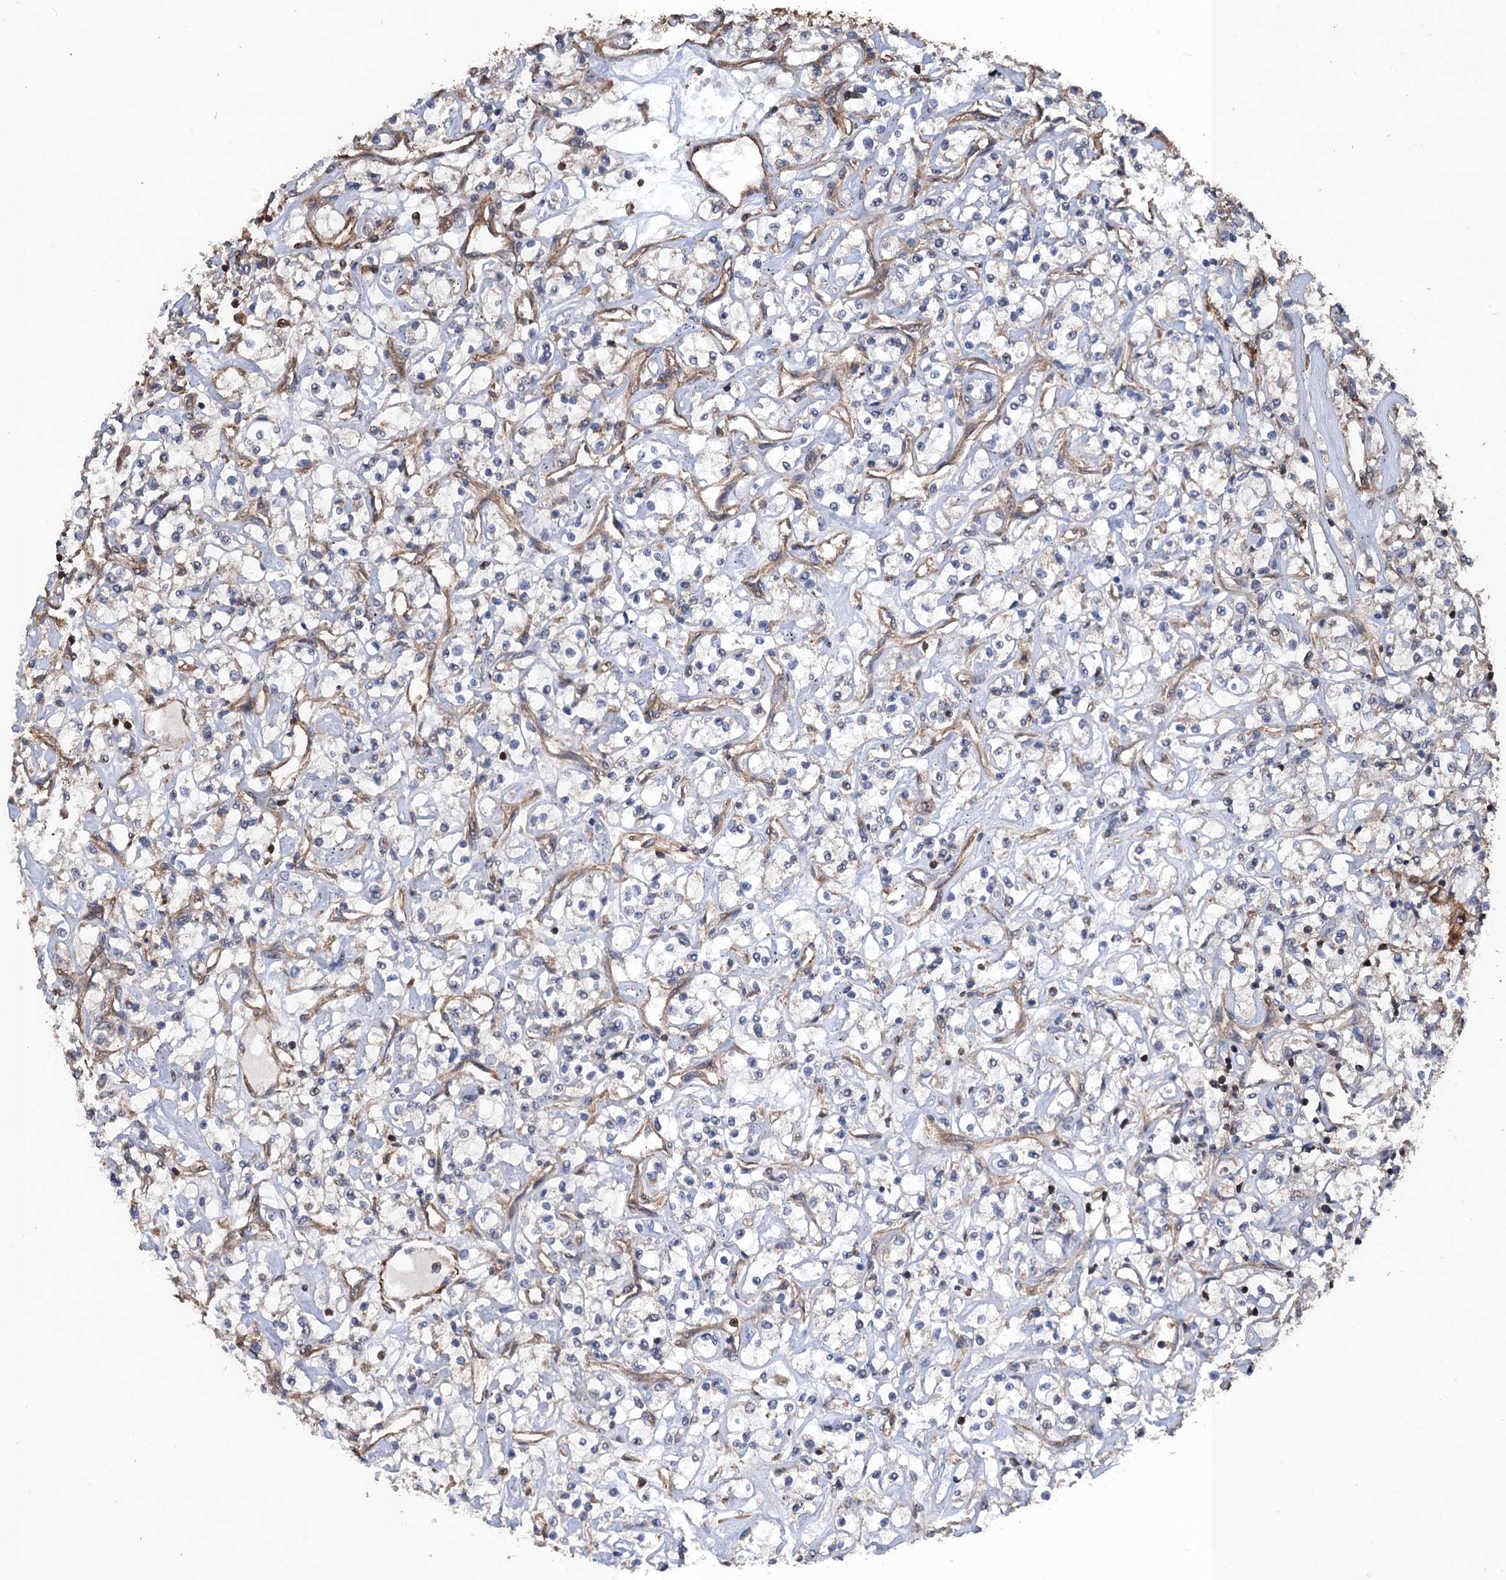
{"staining": {"intensity": "weak", "quantity": "<25%", "location": "cytoplasmic/membranous"}, "tissue": "renal cancer", "cell_type": "Tumor cells", "image_type": "cancer", "snomed": [{"axis": "morphology", "description": "Adenocarcinoma, NOS"}, {"axis": "topography", "description": "Kidney"}], "caption": "An IHC photomicrograph of adenocarcinoma (renal) is shown. There is no staining in tumor cells of adenocarcinoma (renal). (Brightfield microscopy of DAB immunohistochemistry at high magnification).", "gene": "PPP4R1", "patient": {"sex": "female", "age": 59}}